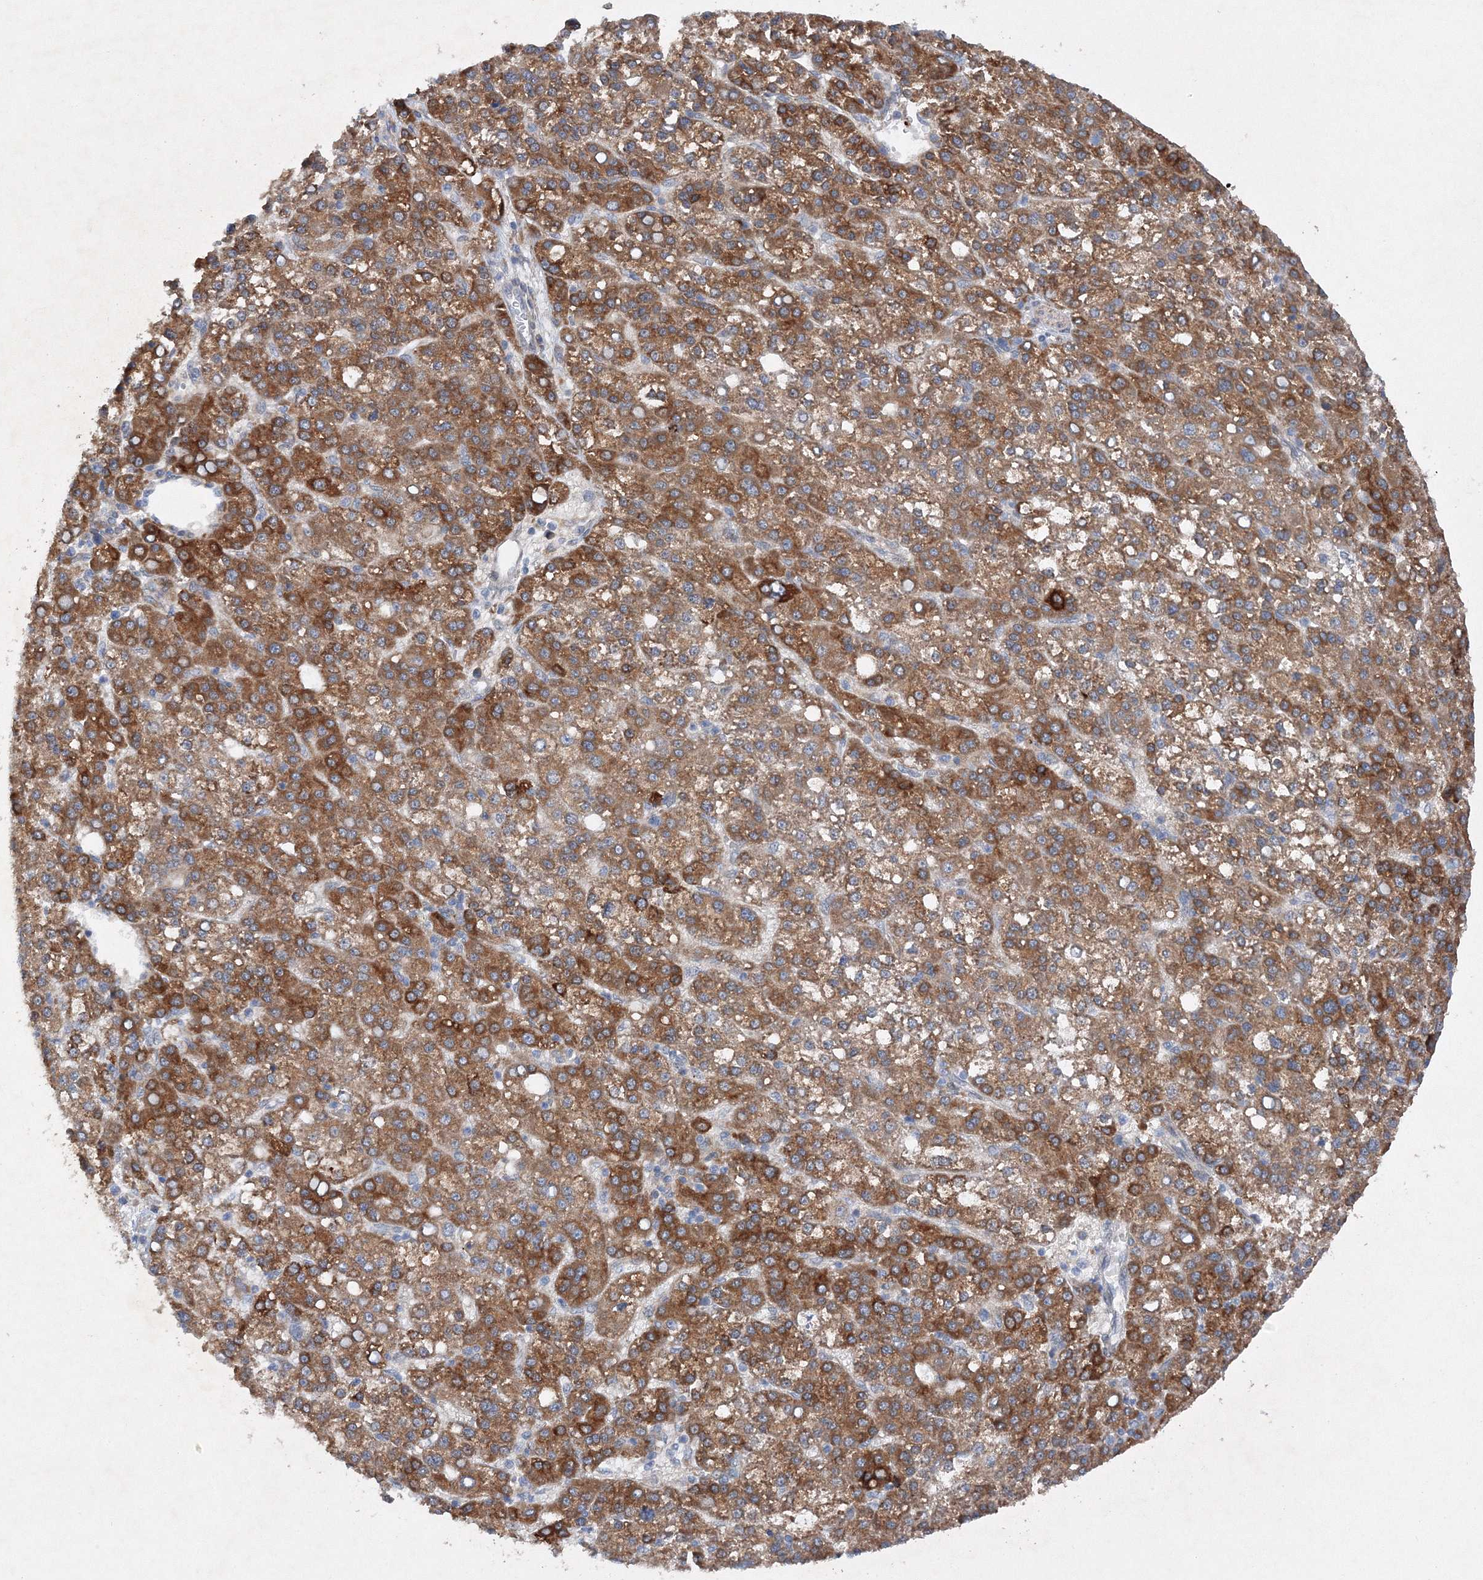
{"staining": {"intensity": "strong", "quantity": ">75%", "location": "cytoplasmic/membranous"}, "tissue": "liver cancer", "cell_type": "Tumor cells", "image_type": "cancer", "snomed": [{"axis": "morphology", "description": "Carcinoma, Hepatocellular, NOS"}, {"axis": "topography", "description": "Liver"}], "caption": "Human liver cancer (hepatocellular carcinoma) stained for a protein (brown) exhibits strong cytoplasmic/membranous positive staining in approximately >75% of tumor cells.", "gene": "SLC36A1", "patient": {"sex": "female", "age": 58}}